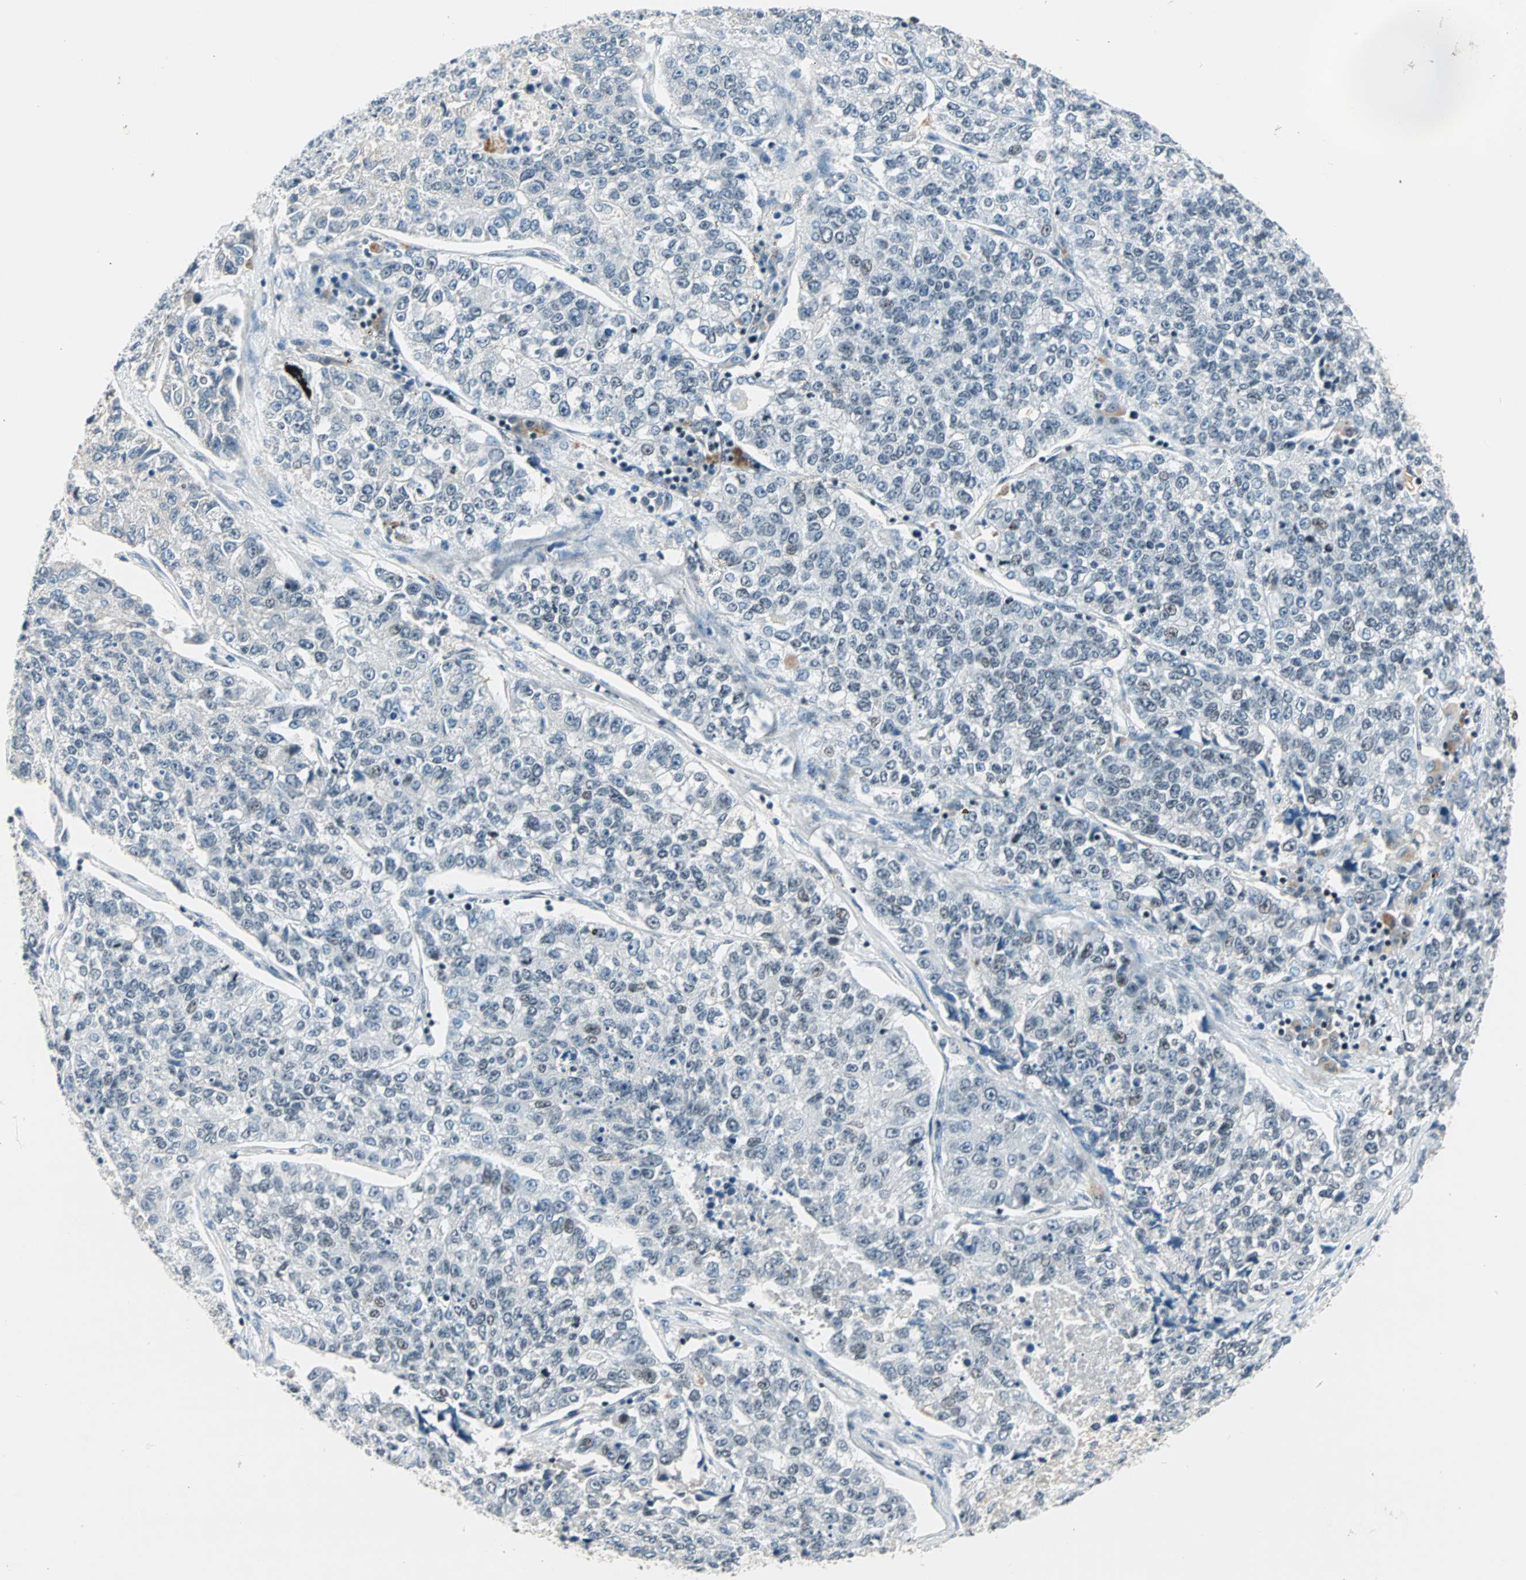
{"staining": {"intensity": "weak", "quantity": "<25%", "location": "nuclear"}, "tissue": "lung cancer", "cell_type": "Tumor cells", "image_type": "cancer", "snomed": [{"axis": "morphology", "description": "Adenocarcinoma, NOS"}, {"axis": "topography", "description": "Lung"}], "caption": "Lung cancer stained for a protein using immunohistochemistry (IHC) reveals no expression tumor cells.", "gene": "SIN3A", "patient": {"sex": "male", "age": 49}}